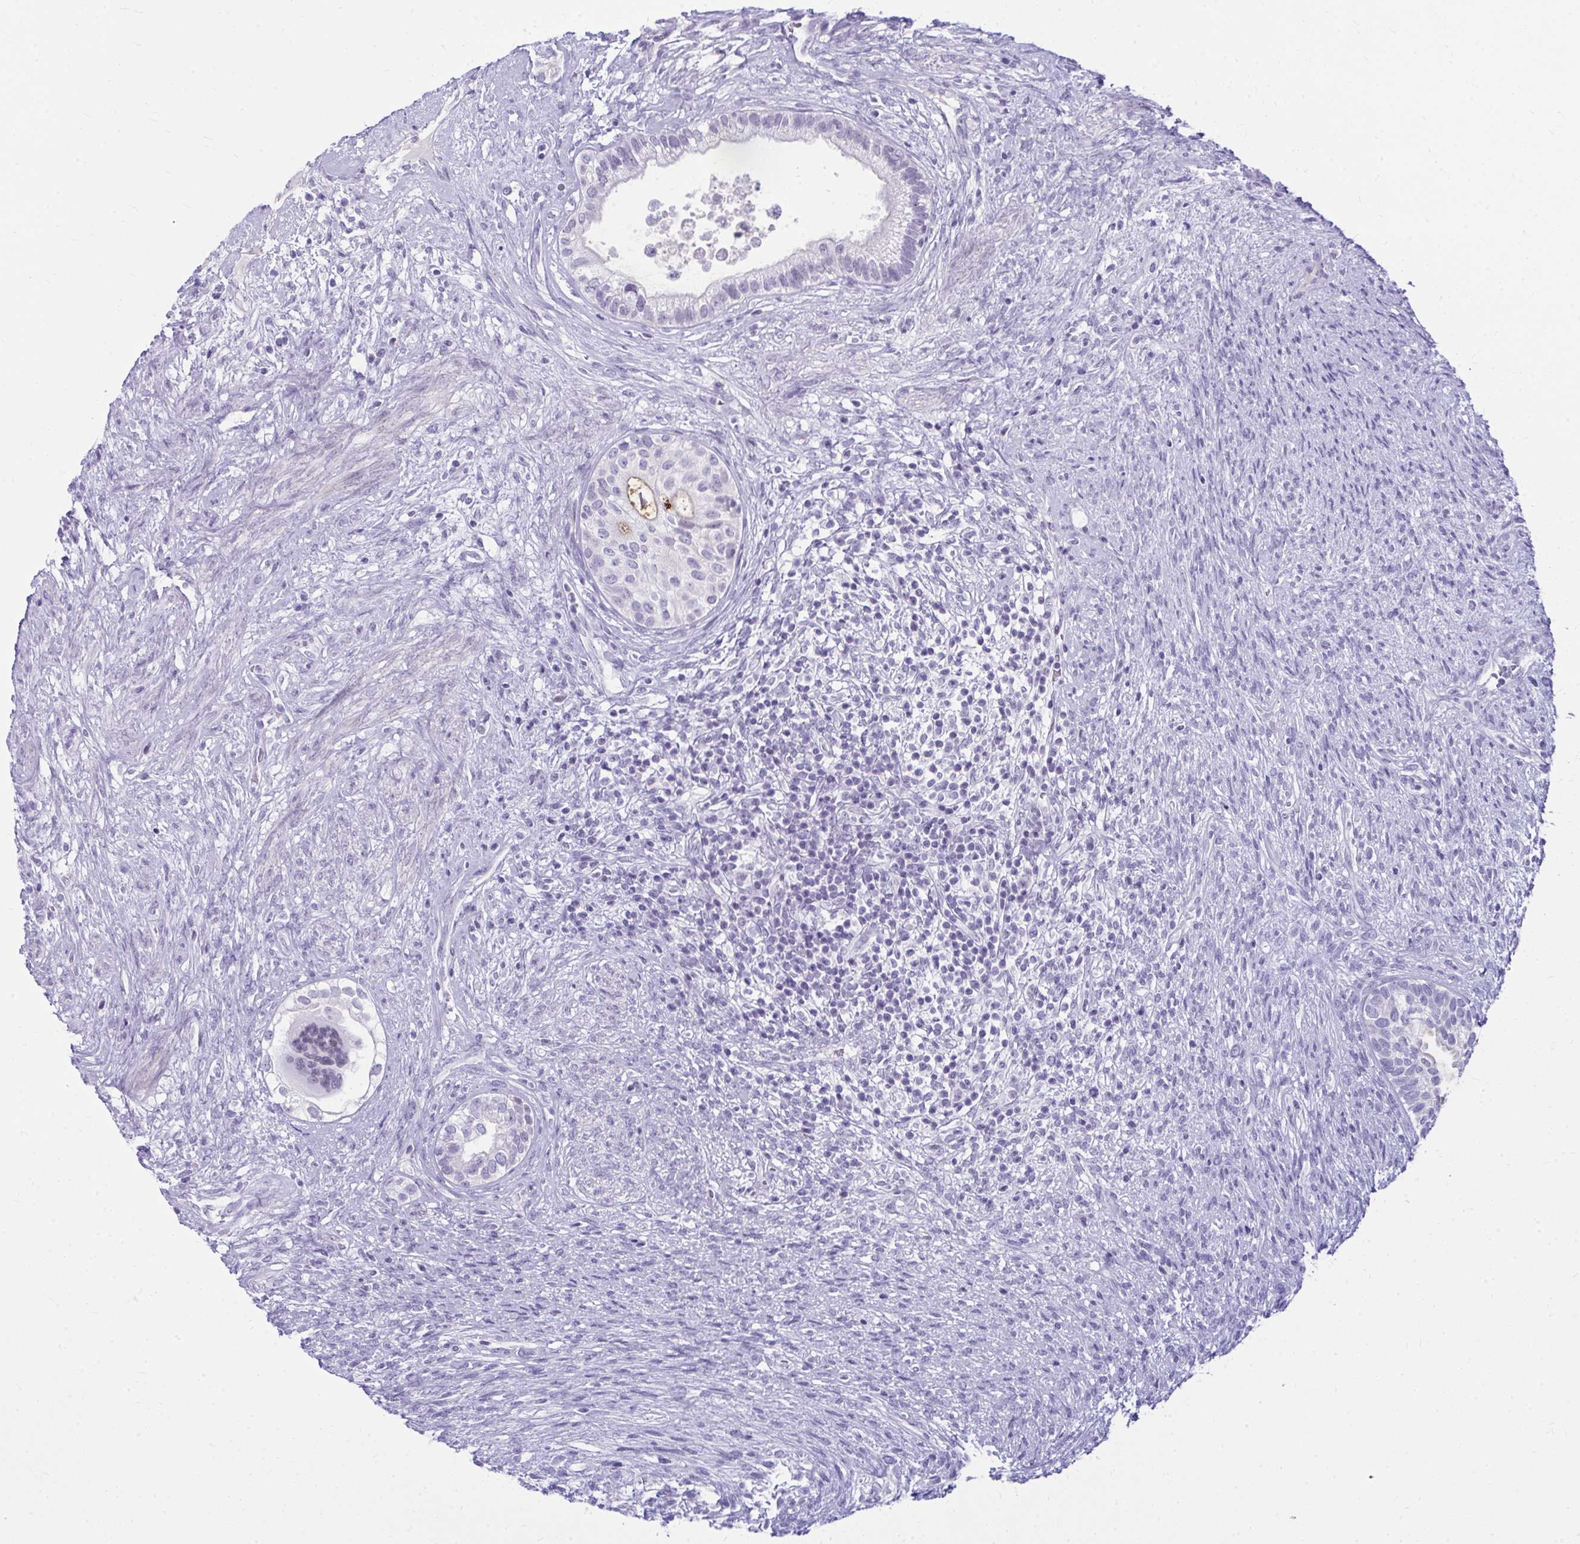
{"staining": {"intensity": "negative", "quantity": "none", "location": "none"}, "tissue": "testis cancer", "cell_type": "Tumor cells", "image_type": "cancer", "snomed": [{"axis": "morphology", "description": "Seminoma, NOS"}, {"axis": "morphology", "description": "Carcinoma, Embryonal, NOS"}, {"axis": "topography", "description": "Testis"}], "caption": "This is an immunohistochemistry image of seminoma (testis). There is no expression in tumor cells.", "gene": "OR5F1", "patient": {"sex": "male", "age": 41}}